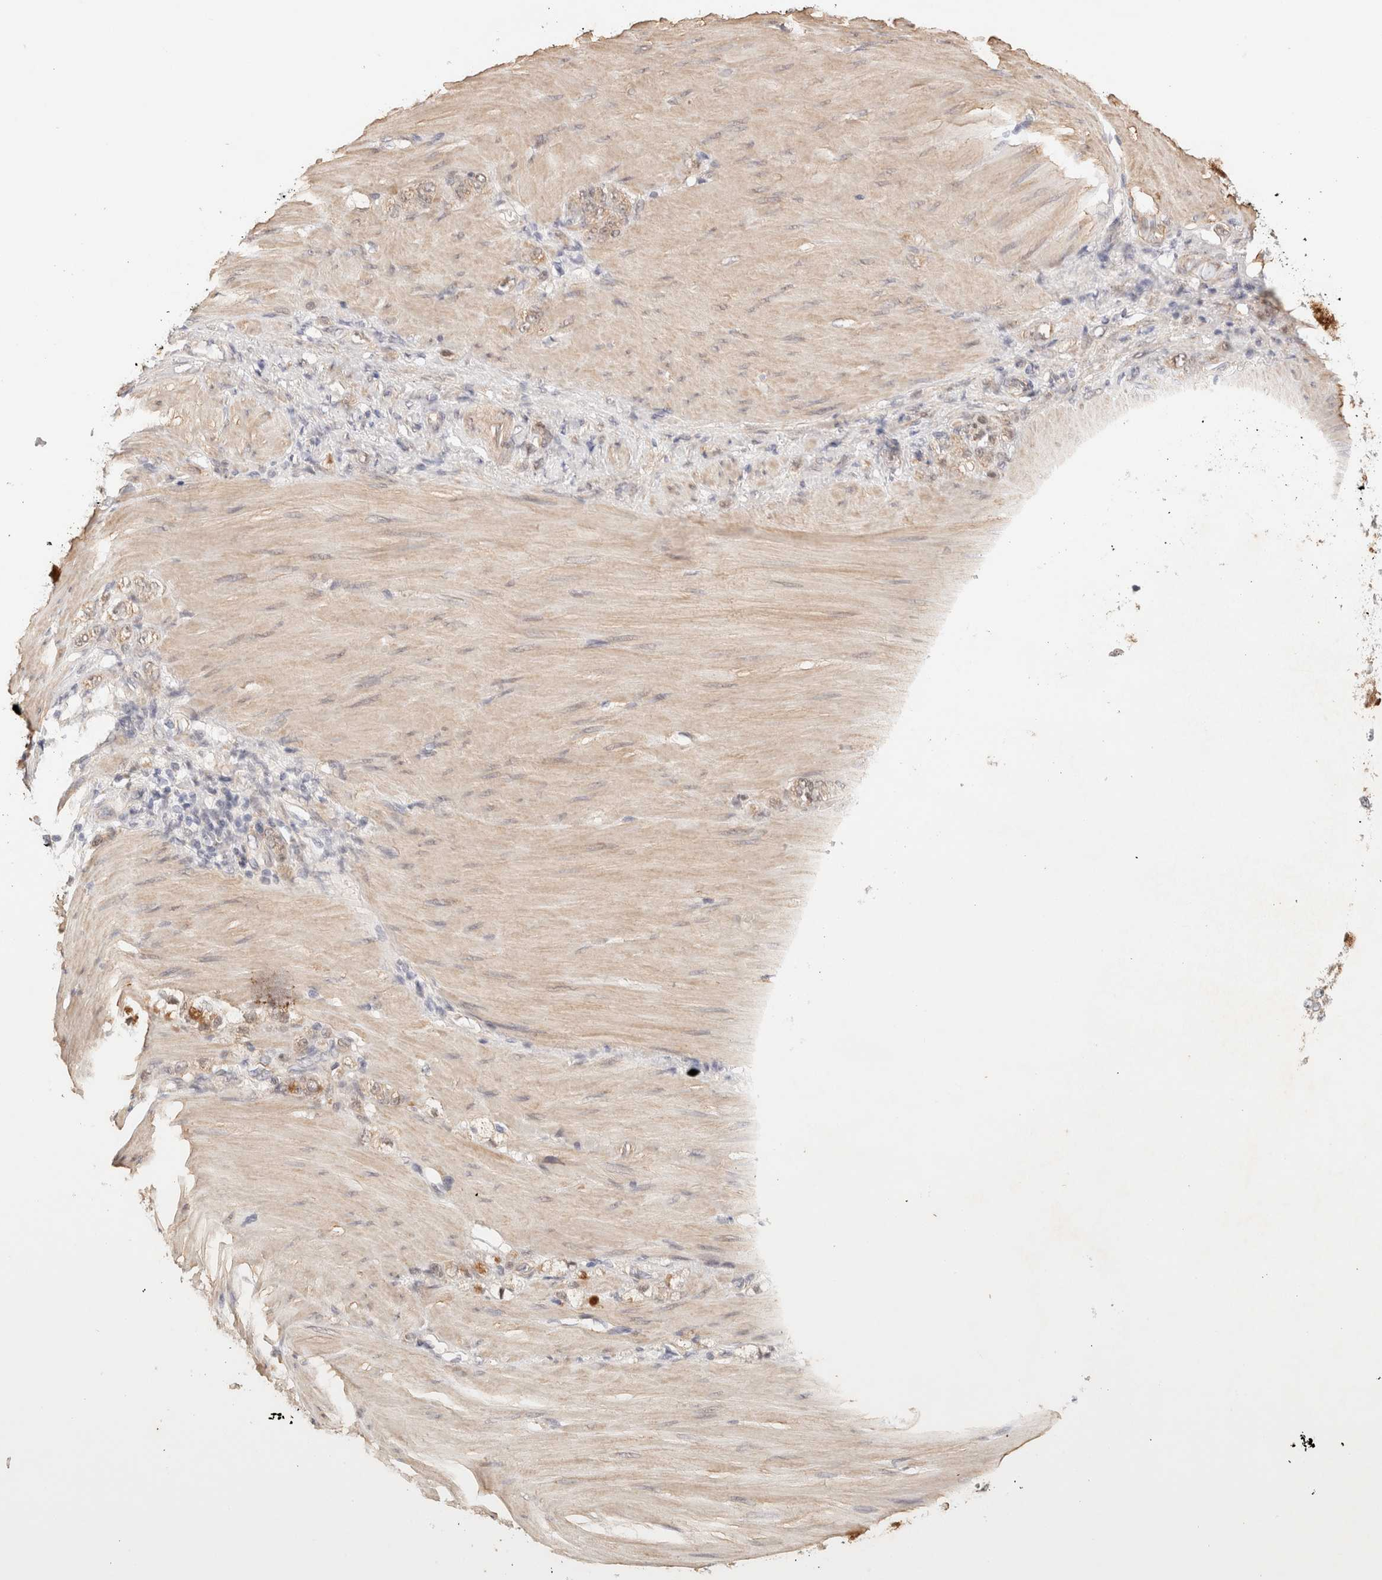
{"staining": {"intensity": "weak", "quantity": "25%-75%", "location": "nuclear"}, "tissue": "stomach cancer", "cell_type": "Tumor cells", "image_type": "cancer", "snomed": [{"axis": "morphology", "description": "Normal tissue, NOS"}, {"axis": "morphology", "description": "Adenocarcinoma, NOS"}, {"axis": "topography", "description": "Stomach"}], "caption": "Protein expression analysis of human stomach cancer (adenocarcinoma) reveals weak nuclear expression in about 25%-75% of tumor cells. (IHC, brightfield microscopy, high magnification).", "gene": "BRPF3", "patient": {"sex": "male", "age": 82}}